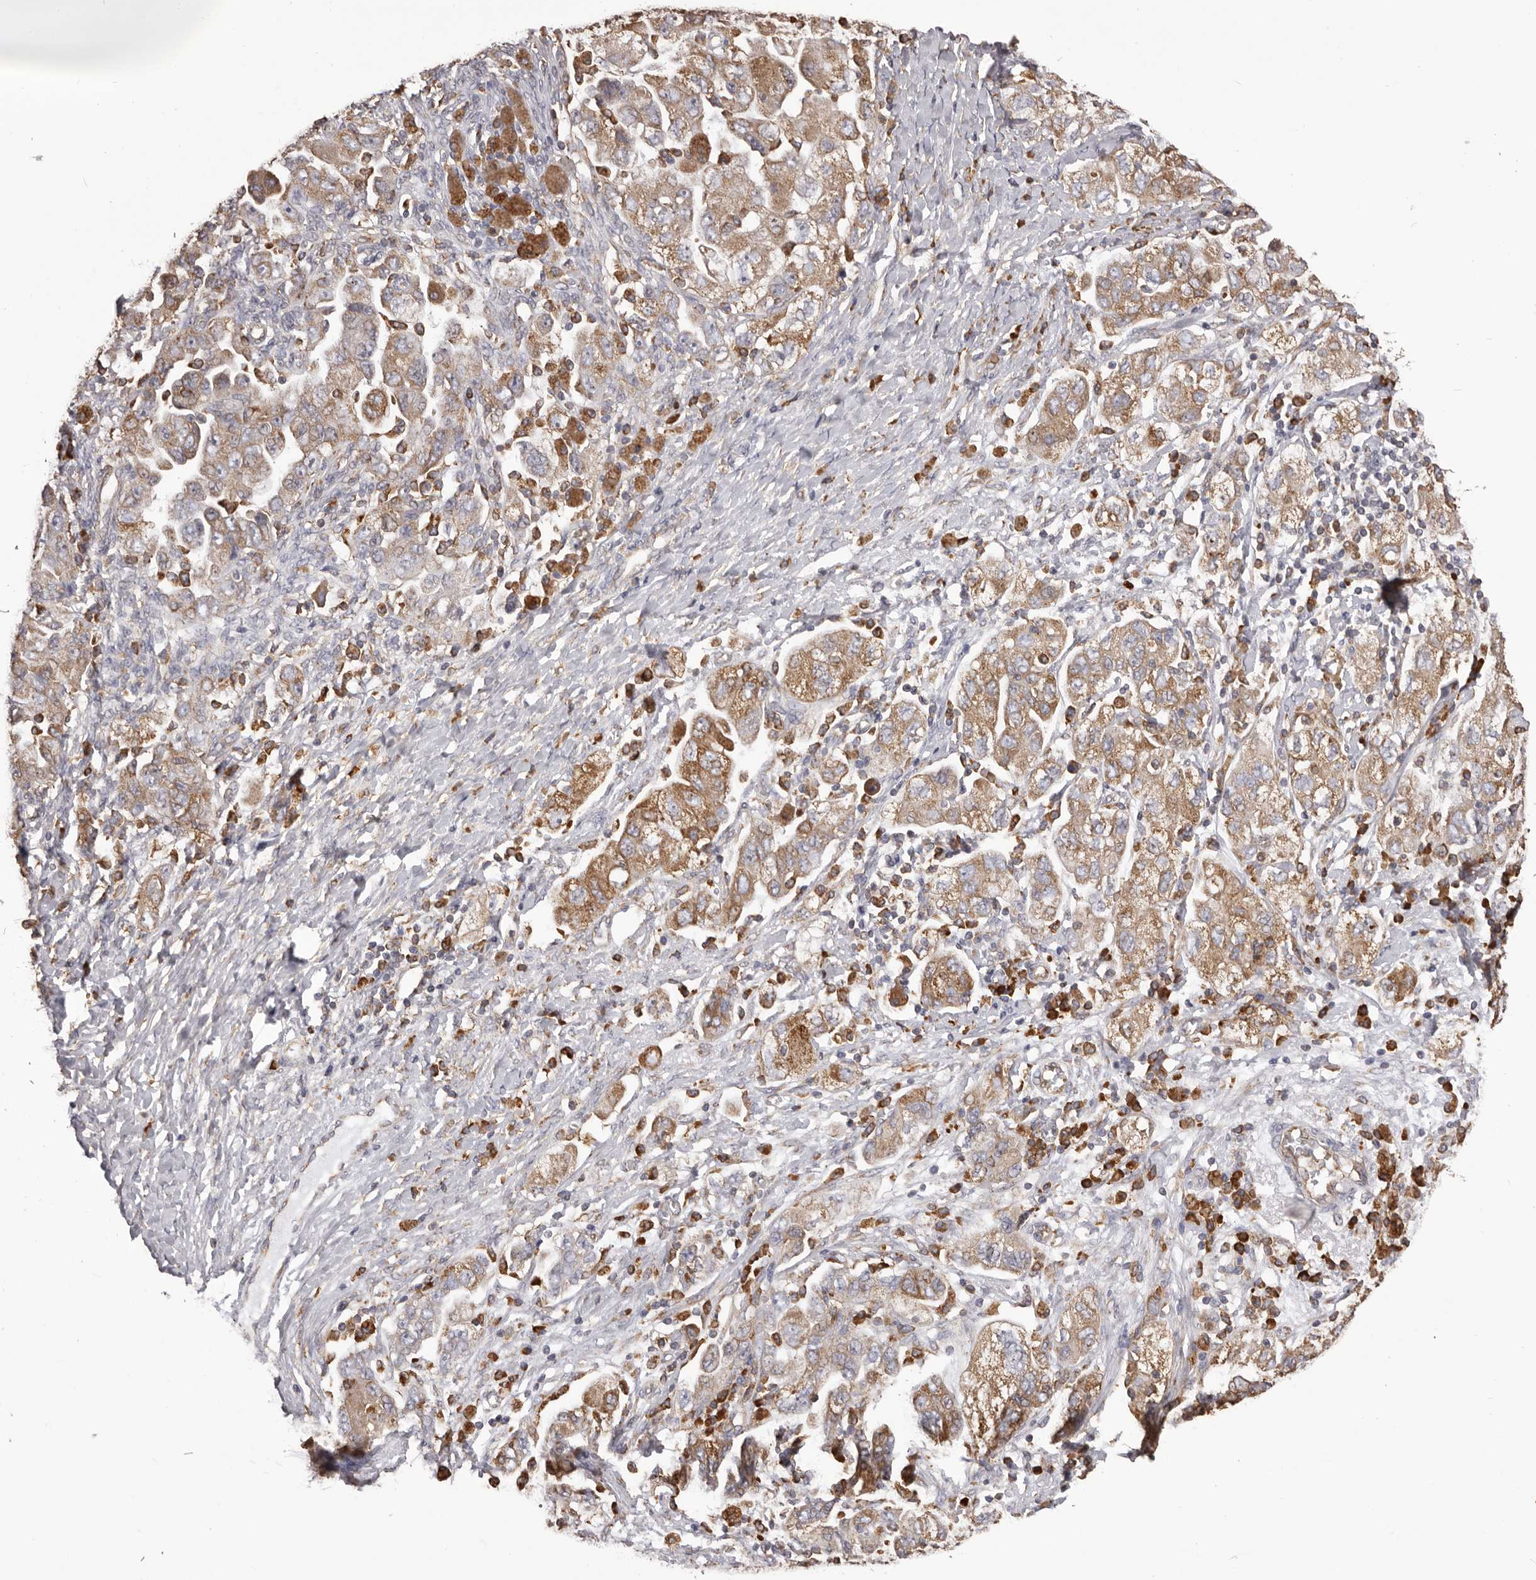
{"staining": {"intensity": "moderate", "quantity": ">75%", "location": "cytoplasmic/membranous"}, "tissue": "ovarian cancer", "cell_type": "Tumor cells", "image_type": "cancer", "snomed": [{"axis": "morphology", "description": "Carcinoma, NOS"}, {"axis": "morphology", "description": "Cystadenocarcinoma, serous, NOS"}, {"axis": "topography", "description": "Ovary"}], "caption": "The histopathology image reveals staining of serous cystadenocarcinoma (ovarian), revealing moderate cytoplasmic/membranous protein staining (brown color) within tumor cells.", "gene": "QRSL1", "patient": {"sex": "female", "age": 69}}